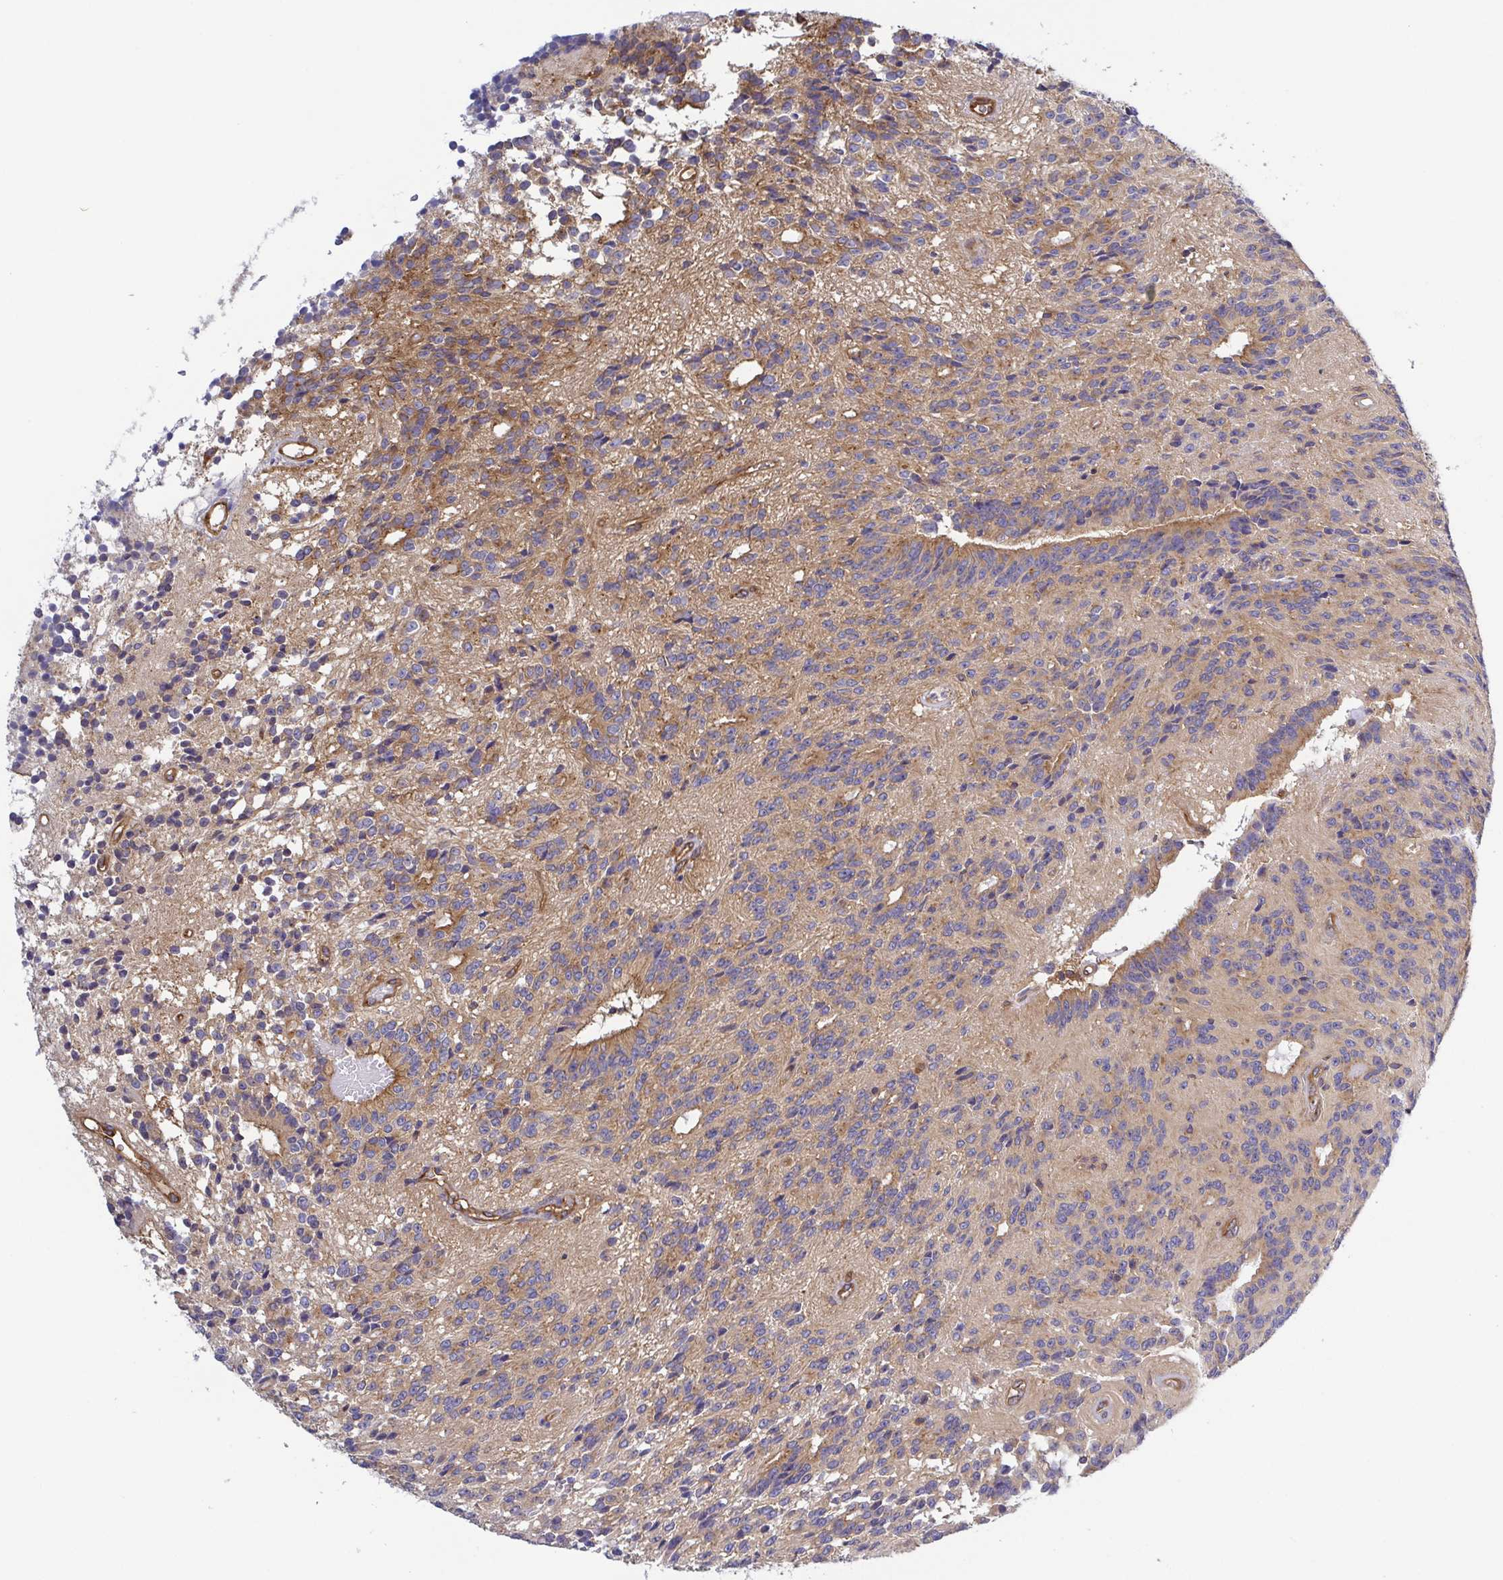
{"staining": {"intensity": "weak", "quantity": "<25%", "location": "cytoplasmic/membranous"}, "tissue": "glioma", "cell_type": "Tumor cells", "image_type": "cancer", "snomed": [{"axis": "morphology", "description": "Glioma, malignant, Low grade"}, {"axis": "topography", "description": "Brain"}], "caption": "Immunohistochemical staining of glioma demonstrates no significant positivity in tumor cells. Brightfield microscopy of IHC stained with DAB (brown) and hematoxylin (blue), captured at high magnification.", "gene": "KIF5B", "patient": {"sex": "male", "age": 31}}